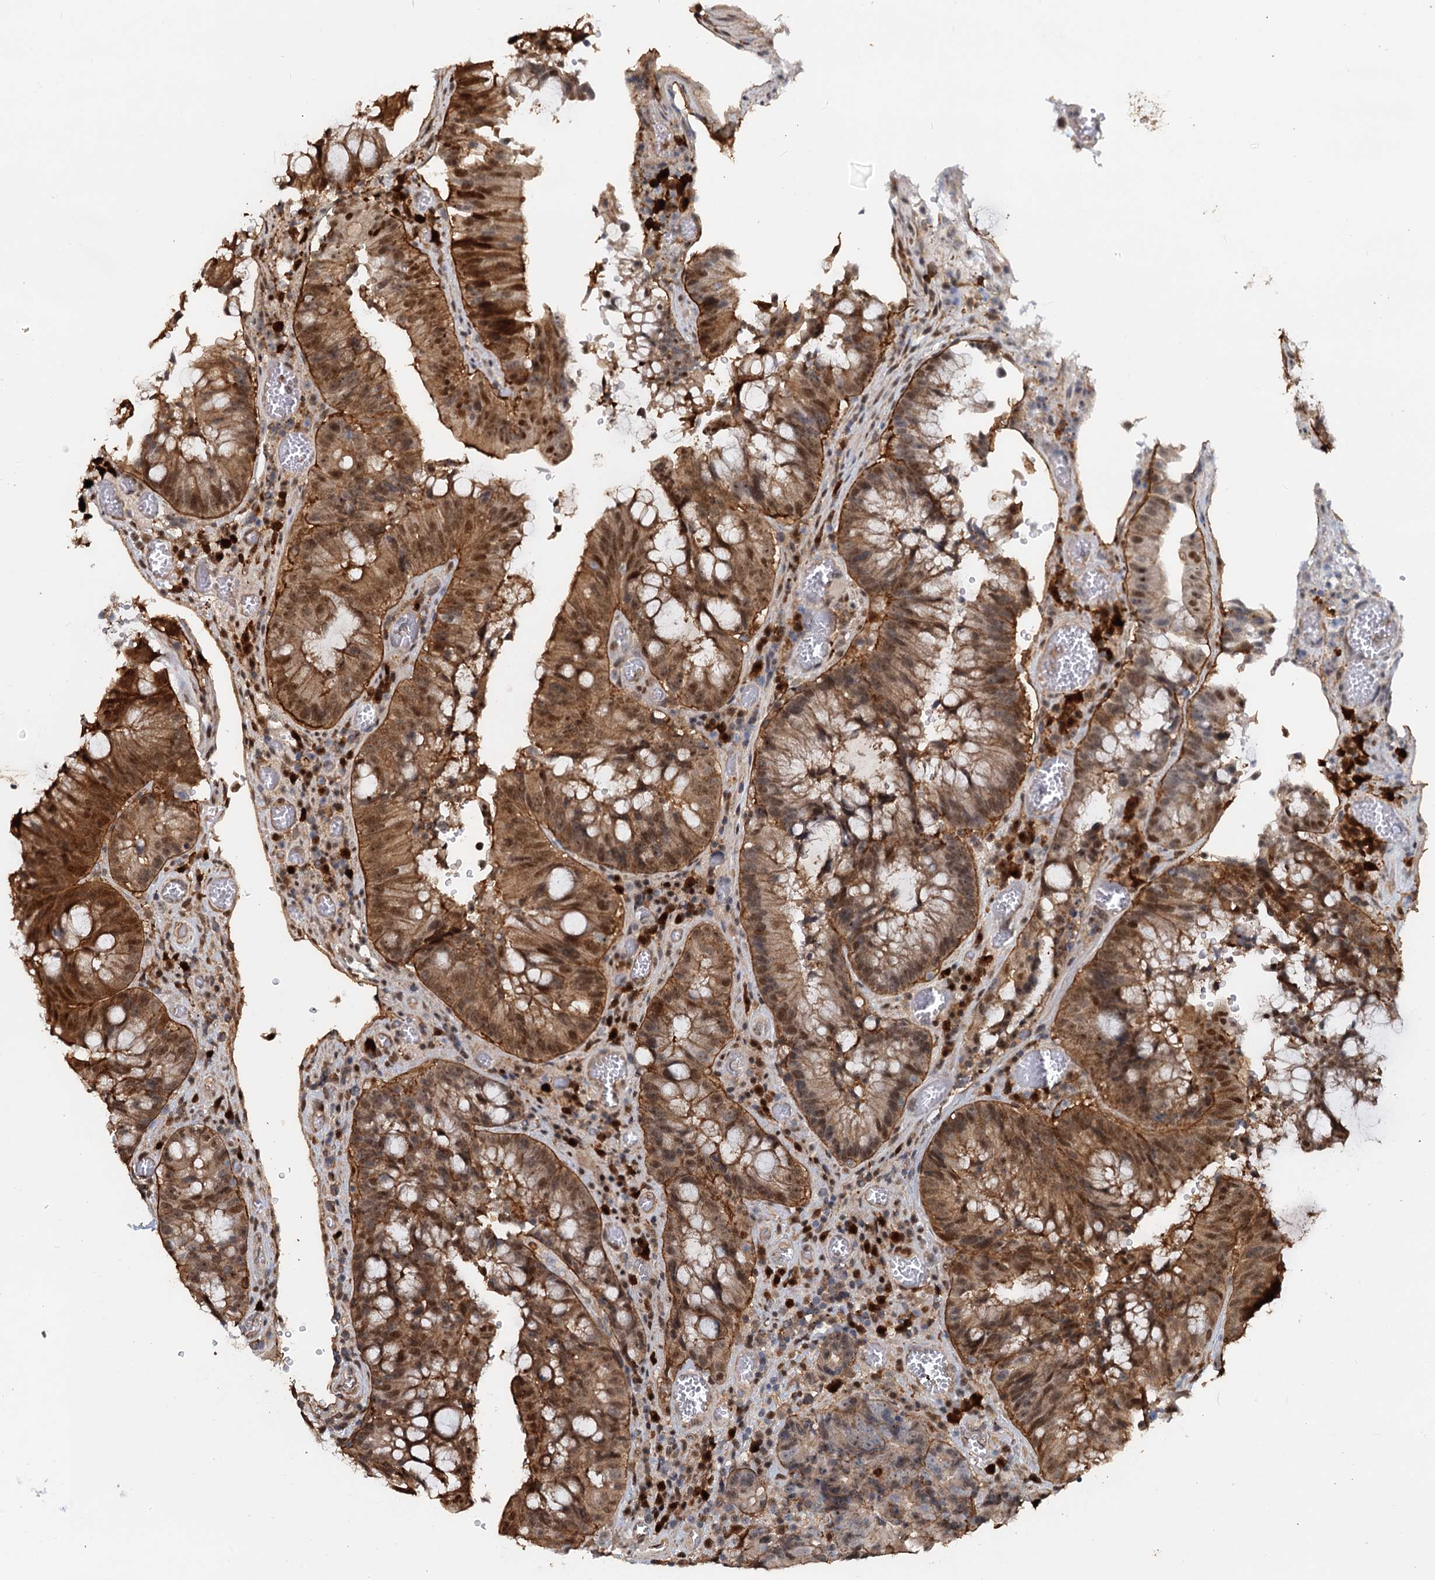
{"staining": {"intensity": "moderate", "quantity": ">75%", "location": "cytoplasmic/membranous,nuclear"}, "tissue": "colorectal cancer", "cell_type": "Tumor cells", "image_type": "cancer", "snomed": [{"axis": "morphology", "description": "Adenocarcinoma, NOS"}, {"axis": "topography", "description": "Rectum"}], "caption": "Colorectal cancer stained with immunohistochemistry (IHC) reveals moderate cytoplasmic/membranous and nuclear expression in approximately >75% of tumor cells. (Brightfield microscopy of DAB IHC at high magnification).", "gene": "SPINDOC", "patient": {"sex": "male", "age": 69}}